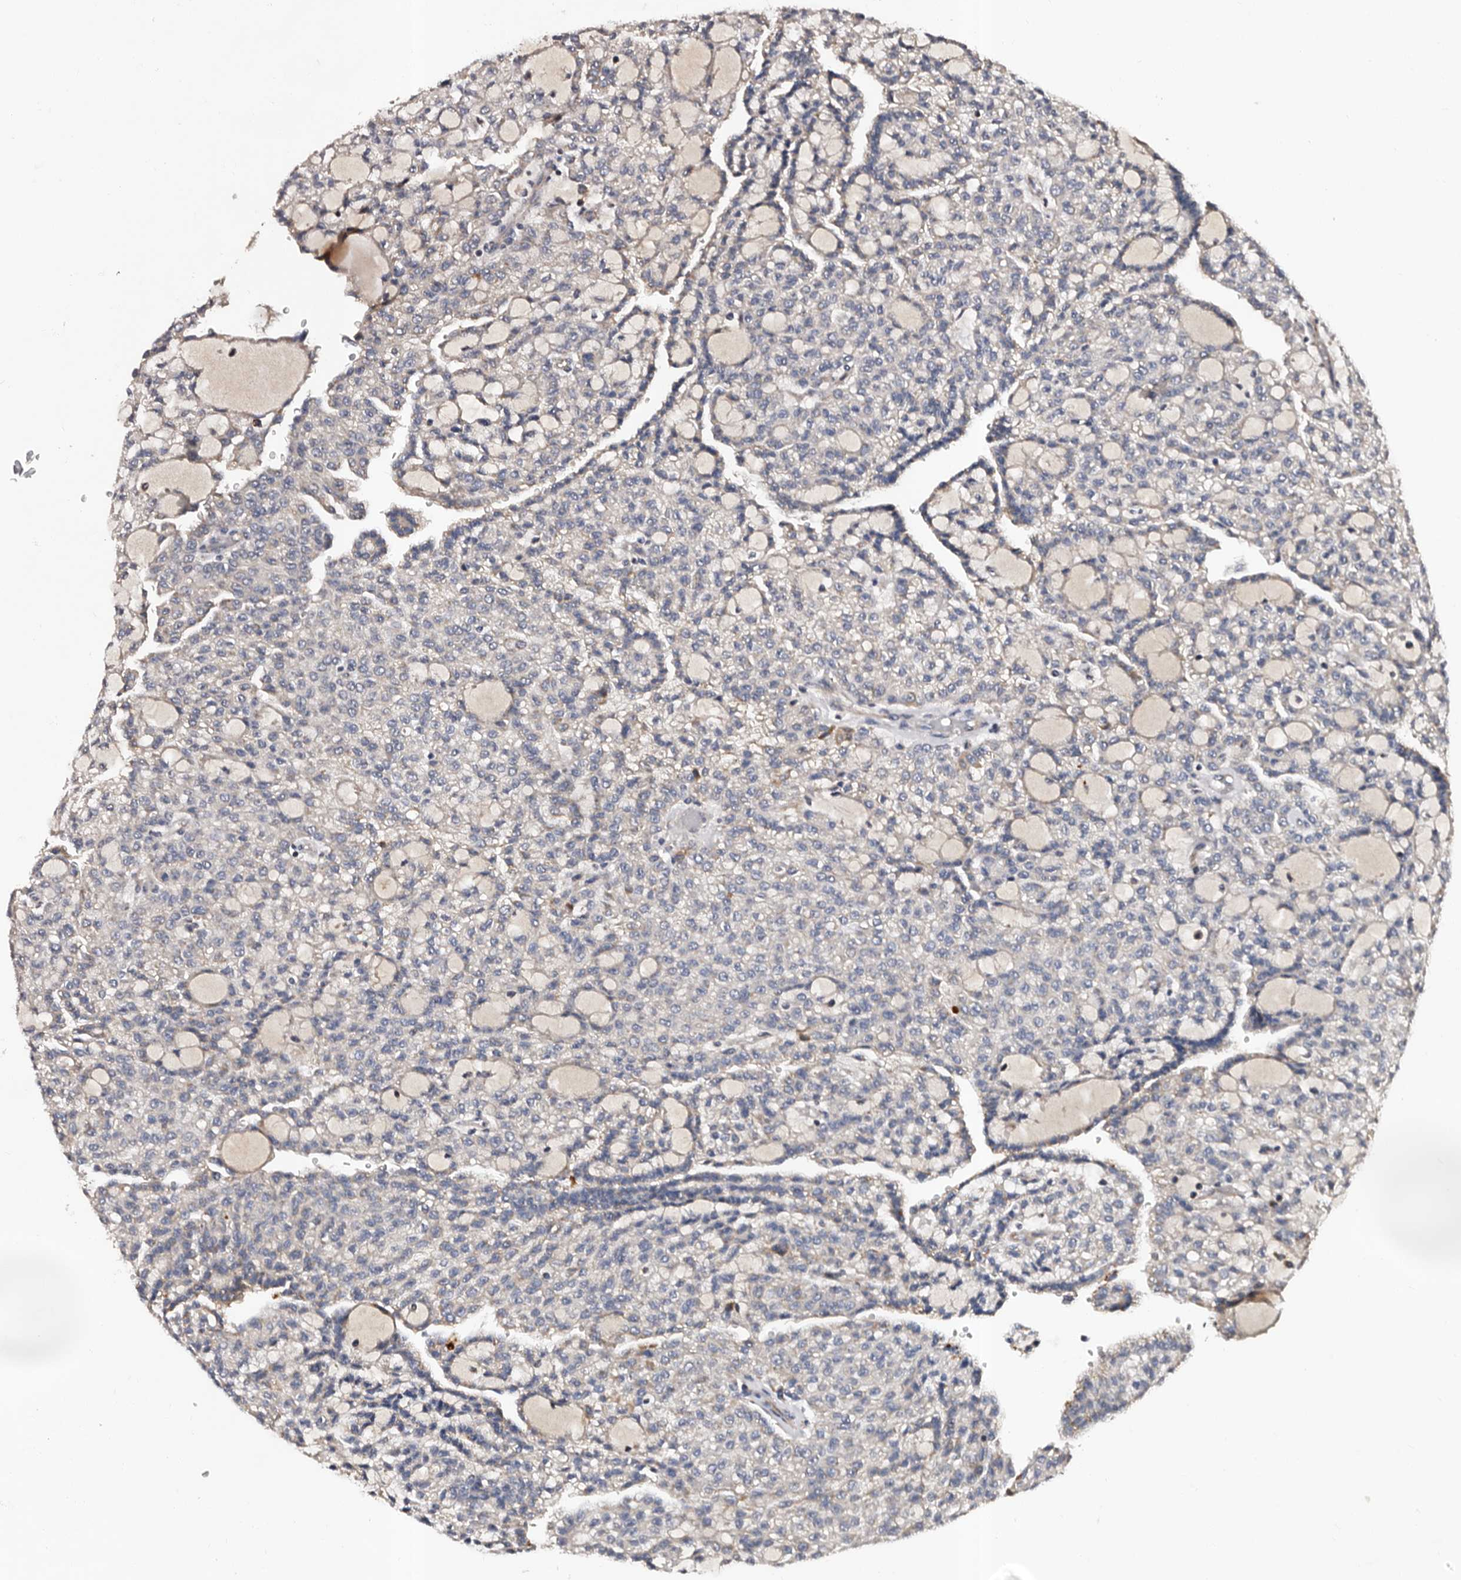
{"staining": {"intensity": "negative", "quantity": "none", "location": "none"}, "tissue": "renal cancer", "cell_type": "Tumor cells", "image_type": "cancer", "snomed": [{"axis": "morphology", "description": "Adenocarcinoma, NOS"}, {"axis": "topography", "description": "Kidney"}], "caption": "Micrograph shows no protein positivity in tumor cells of renal cancer tissue.", "gene": "ADCK5", "patient": {"sex": "male", "age": 63}}